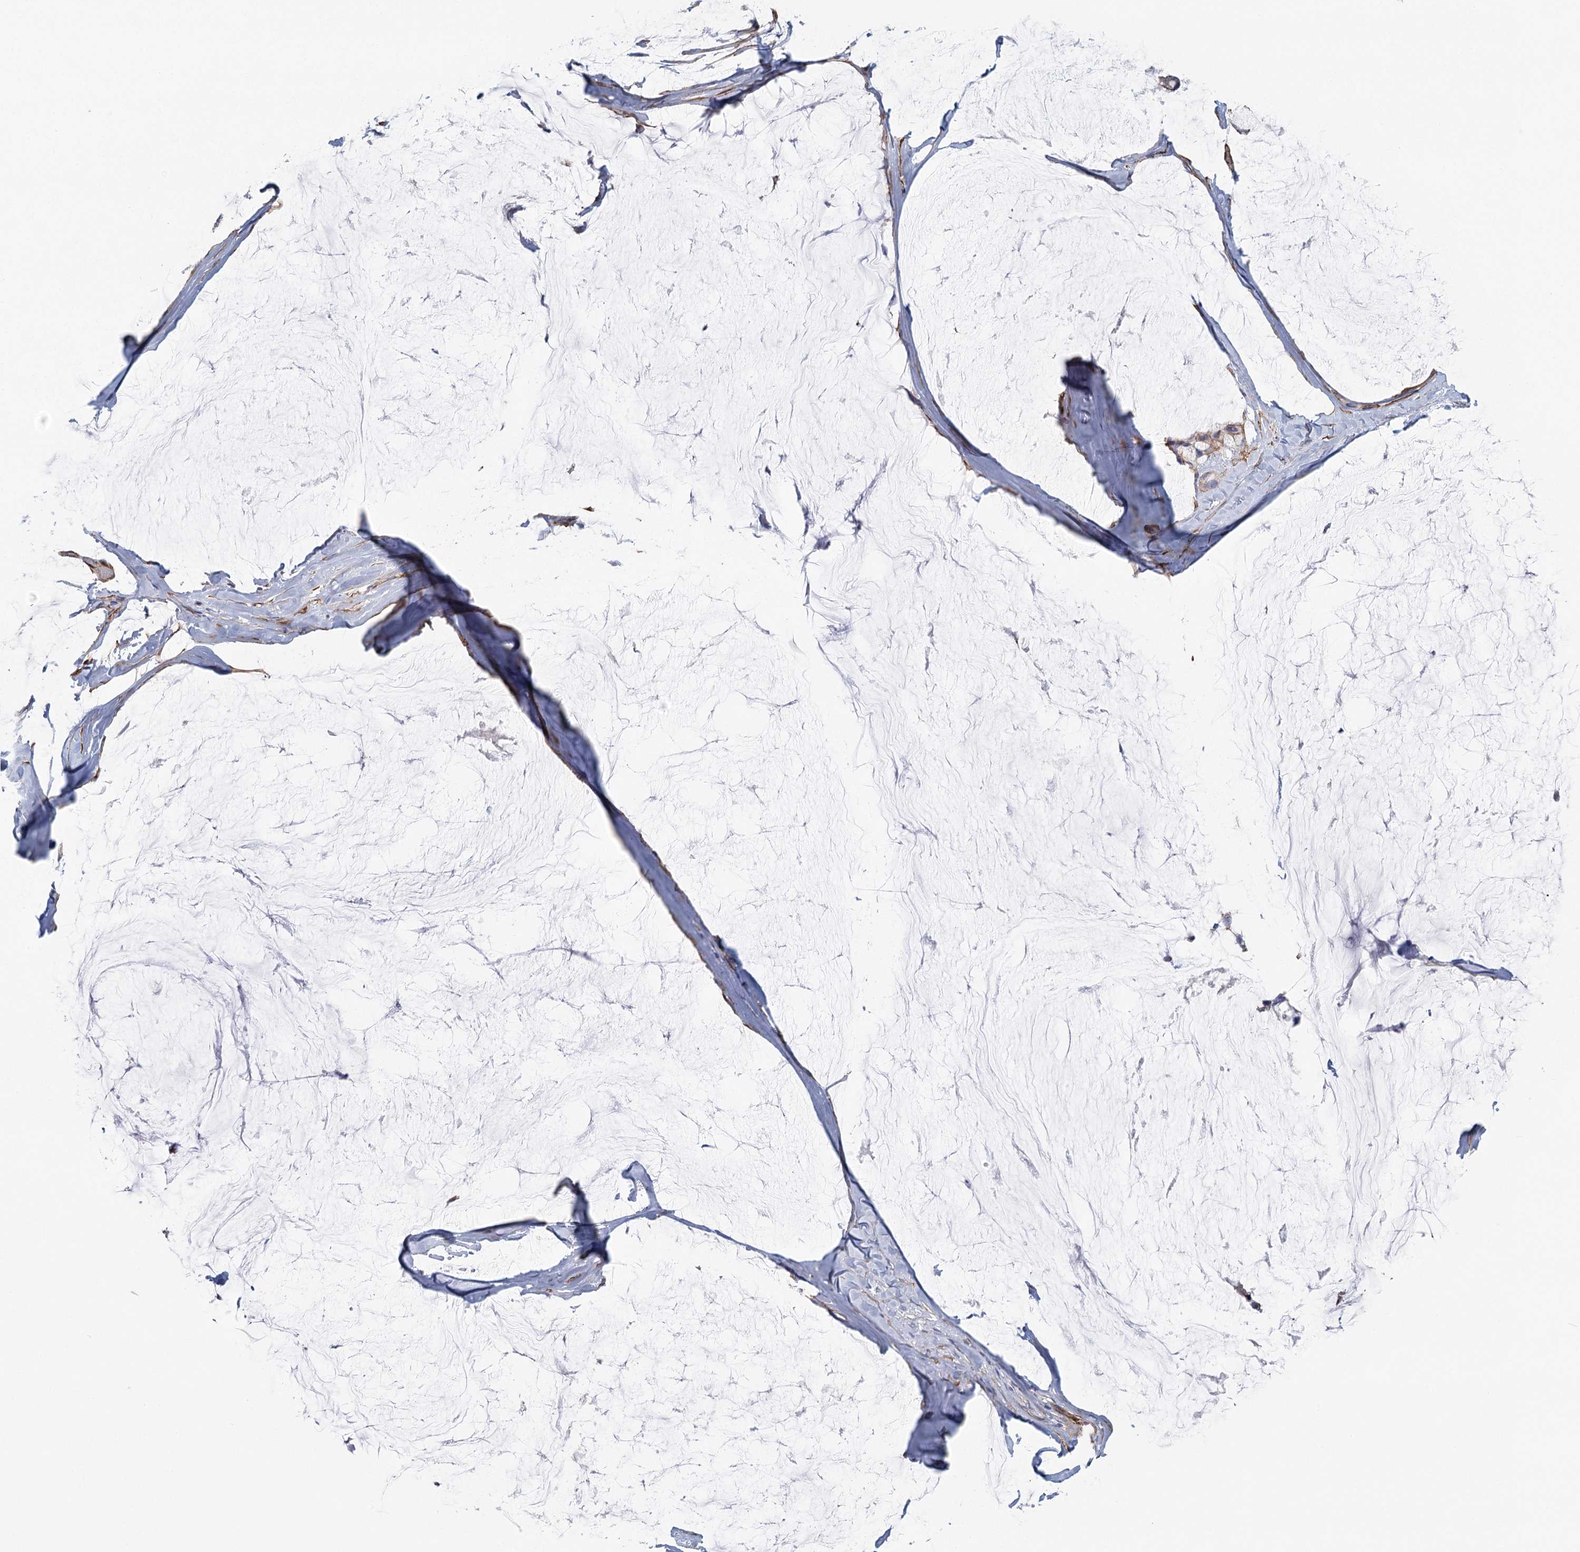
{"staining": {"intensity": "weak", "quantity": "<25%", "location": "cytoplasmic/membranous"}, "tissue": "ovarian cancer", "cell_type": "Tumor cells", "image_type": "cancer", "snomed": [{"axis": "morphology", "description": "Cystadenocarcinoma, mucinous, NOS"}, {"axis": "topography", "description": "Ovary"}], "caption": "This is an immunohistochemistry (IHC) histopathology image of ovarian cancer. There is no staining in tumor cells.", "gene": "IFT46", "patient": {"sex": "female", "age": 39}}